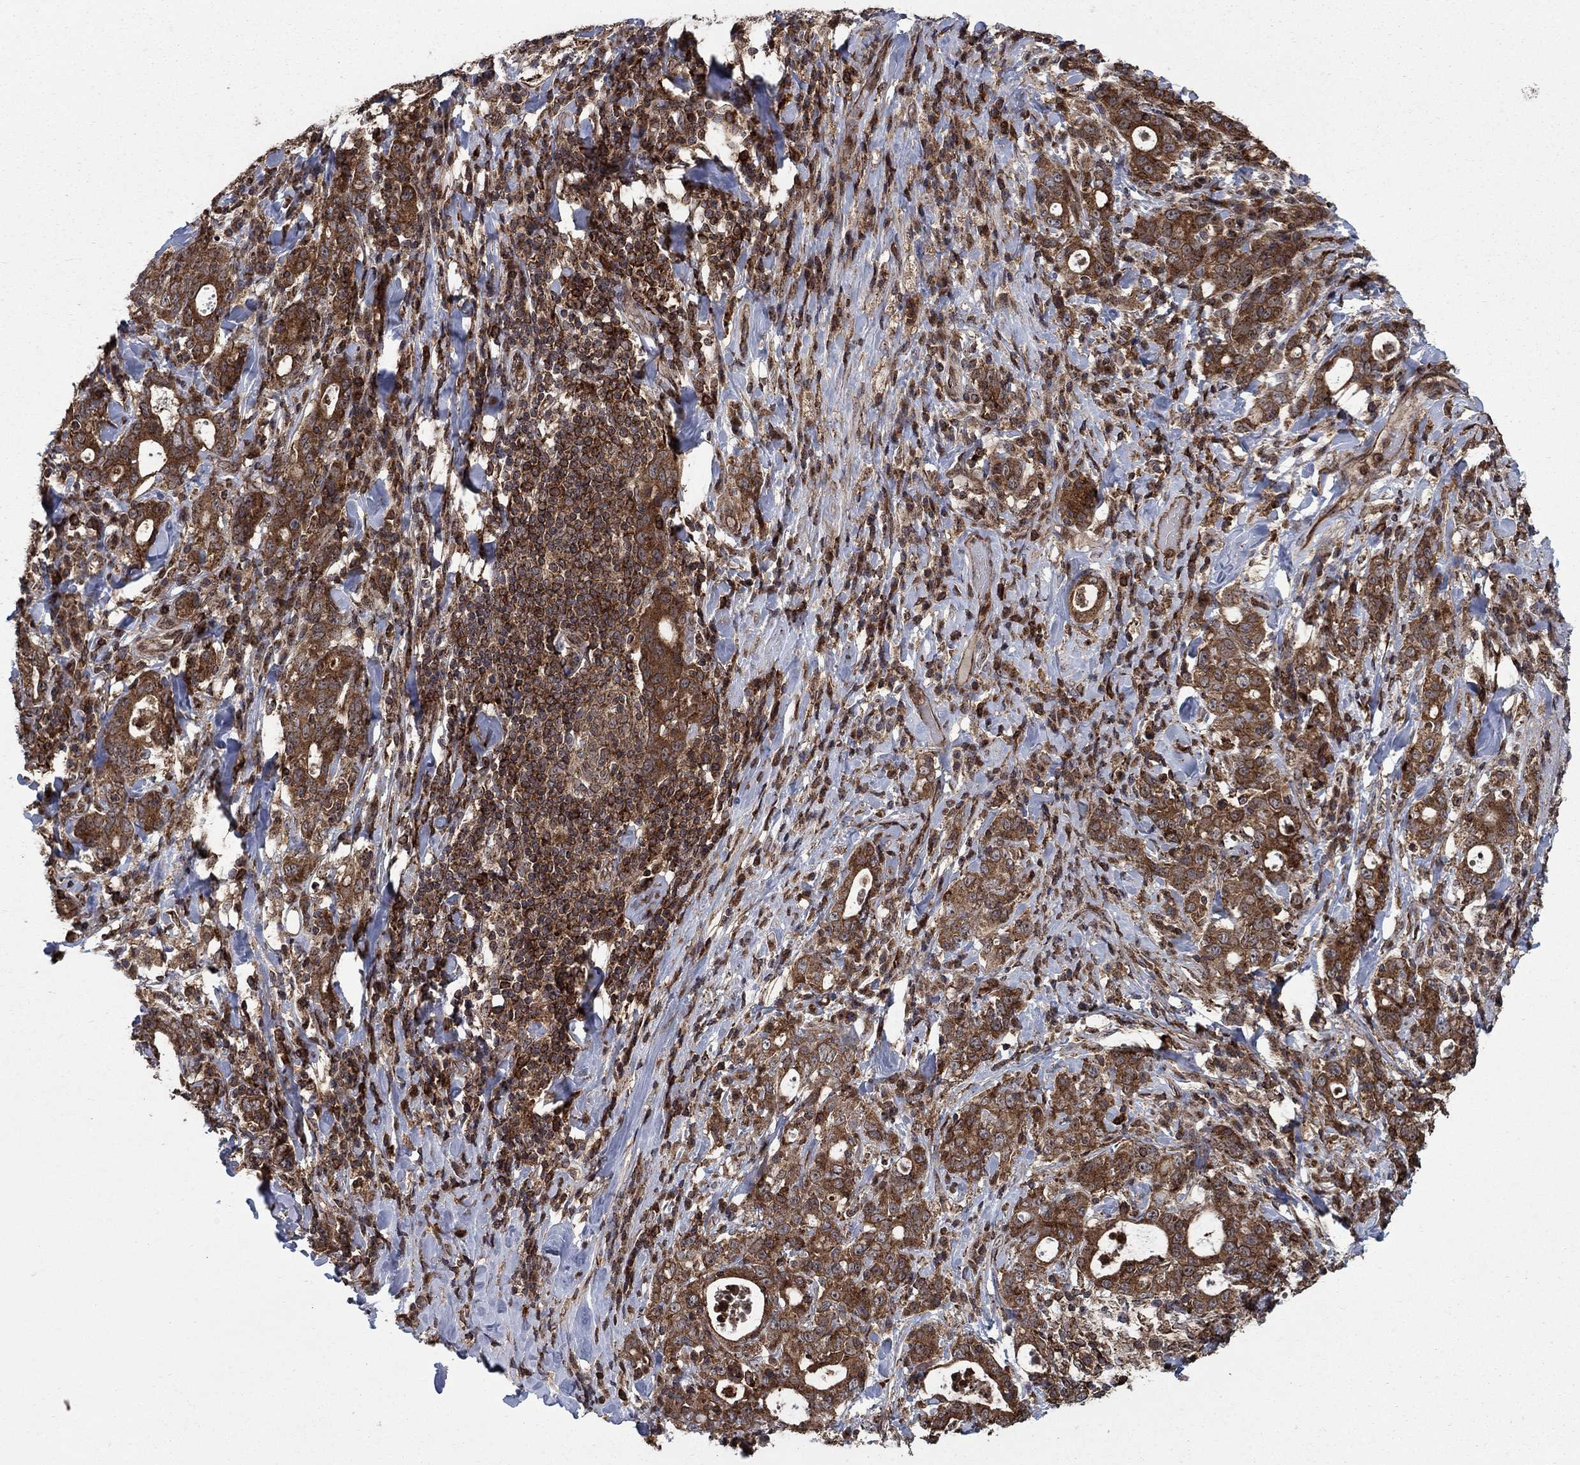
{"staining": {"intensity": "moderate", "quantity": ">75%", "location": "cytoplasmic/membranous"}, "tissue": "stomach cancer", "cell_type": "Tumor cells", "image_type": "cancer", "snomed": [{"axis": "morphology", "description": "Adenocarcinoma, NOS"}, {"axis": "topography", "description": "Stomach"}], "caption": "Immunohistochemical staining of human stomach cancer (adenocarcinoma) shows medium levels of moderate cytoplasmic/membranous expression in approximately >75% of tumor cells. (DAB (3,3'-diaminobenzidine) IHC with brightfield microscopy, high magnification).", "gene": "IFI35", "patient": {"sex": "male", "age": 79}}